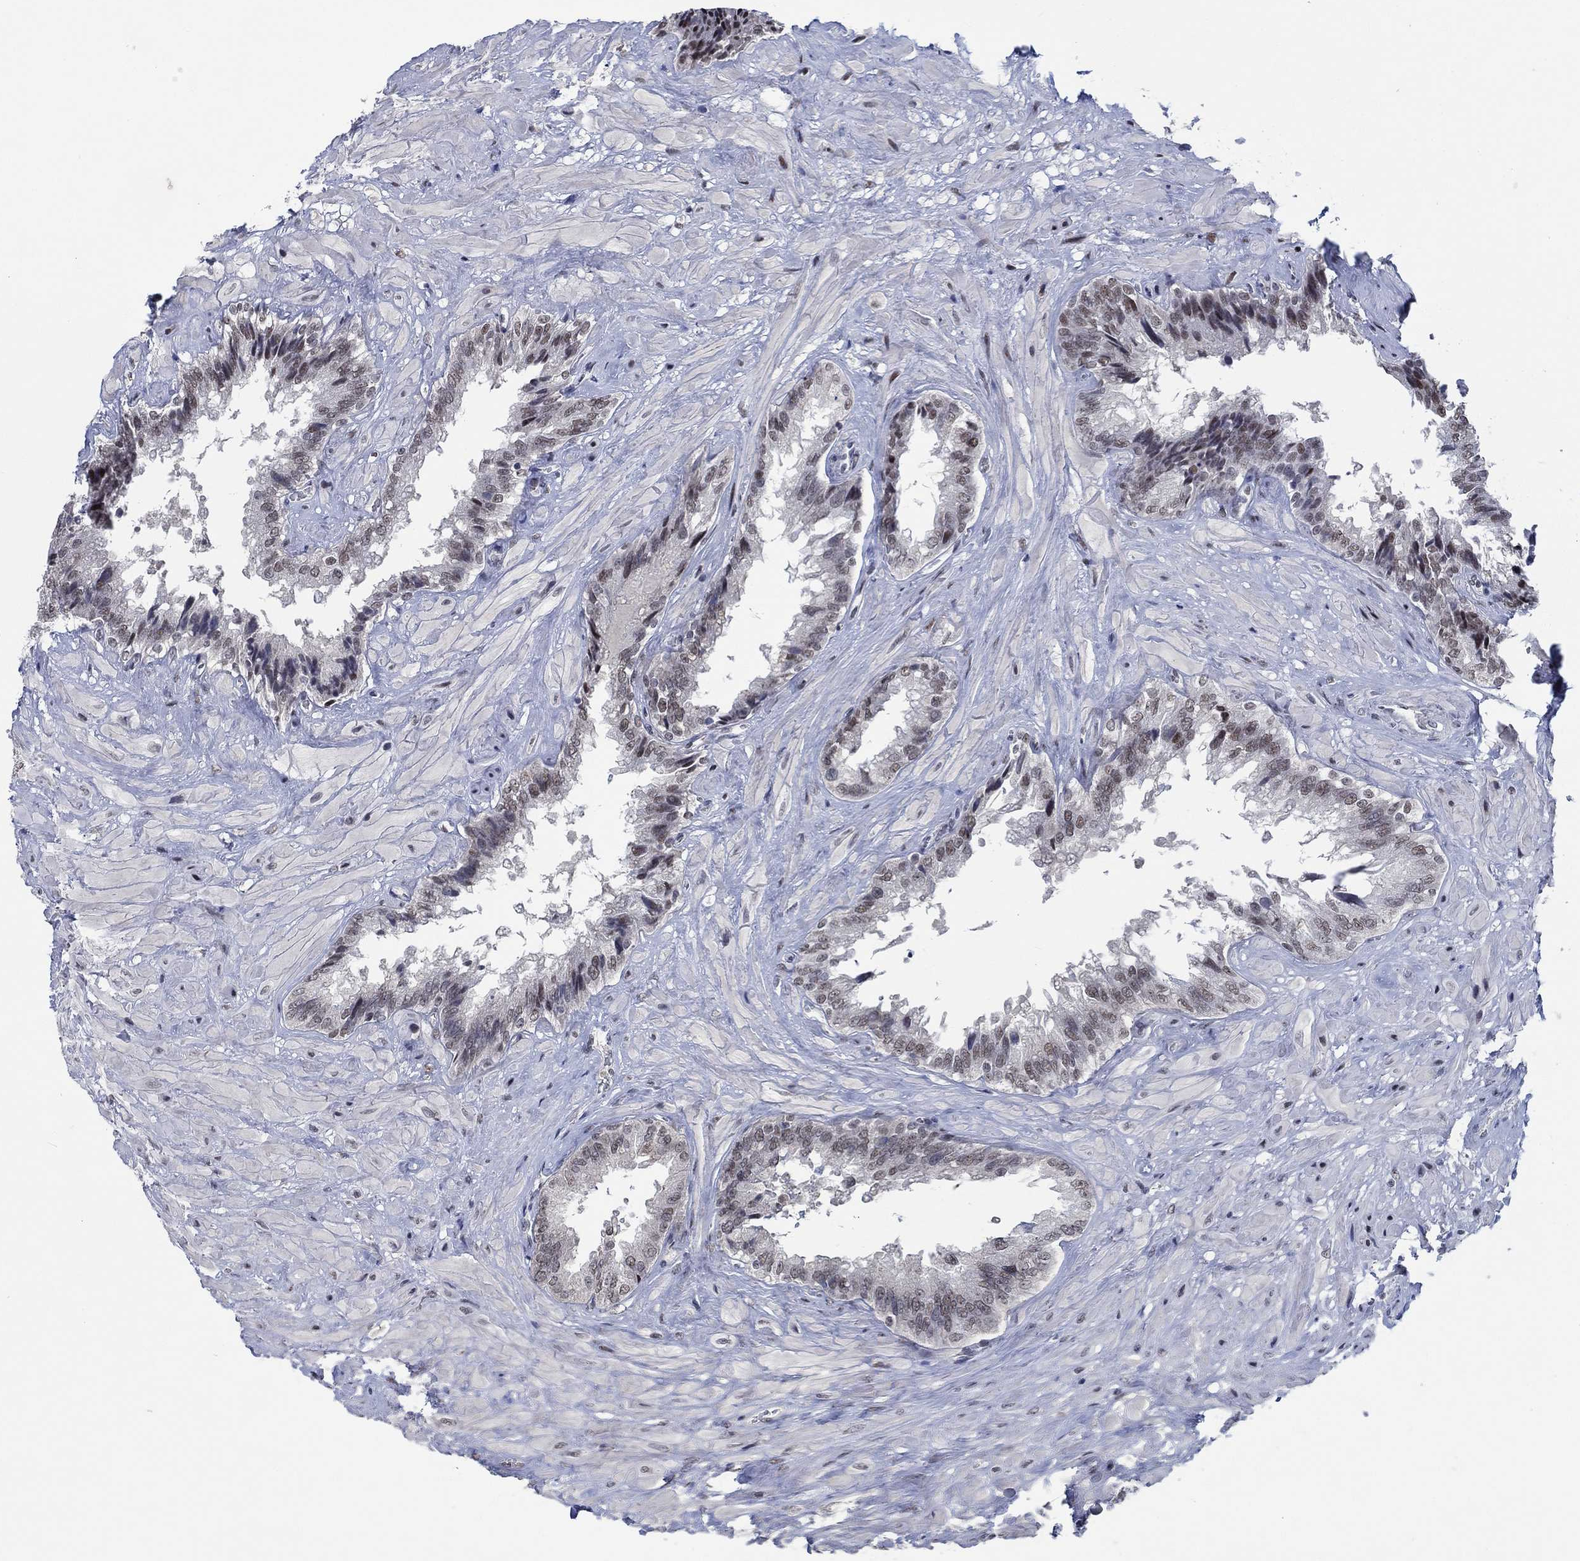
{"staining": {"intensity": "weak", "quantity": "<25%", "location": "nuclear"}, "tissue": "seminal vesicle", "cell_type": "Glandular cells", "image_type": "normal", "snomed": [{"axis": "morphology", "description": "Normal tissue, NOS"}, {"axis": "topography", "description": "Seminal veicle"}], "caption": "Seminal vesicle was stained to show a protein in brown. There is no significant positivity in glandular cells. Nuclei are stained in blue.", "gene": "HTN1", "patient": {"sex": "male", "age": 67}}